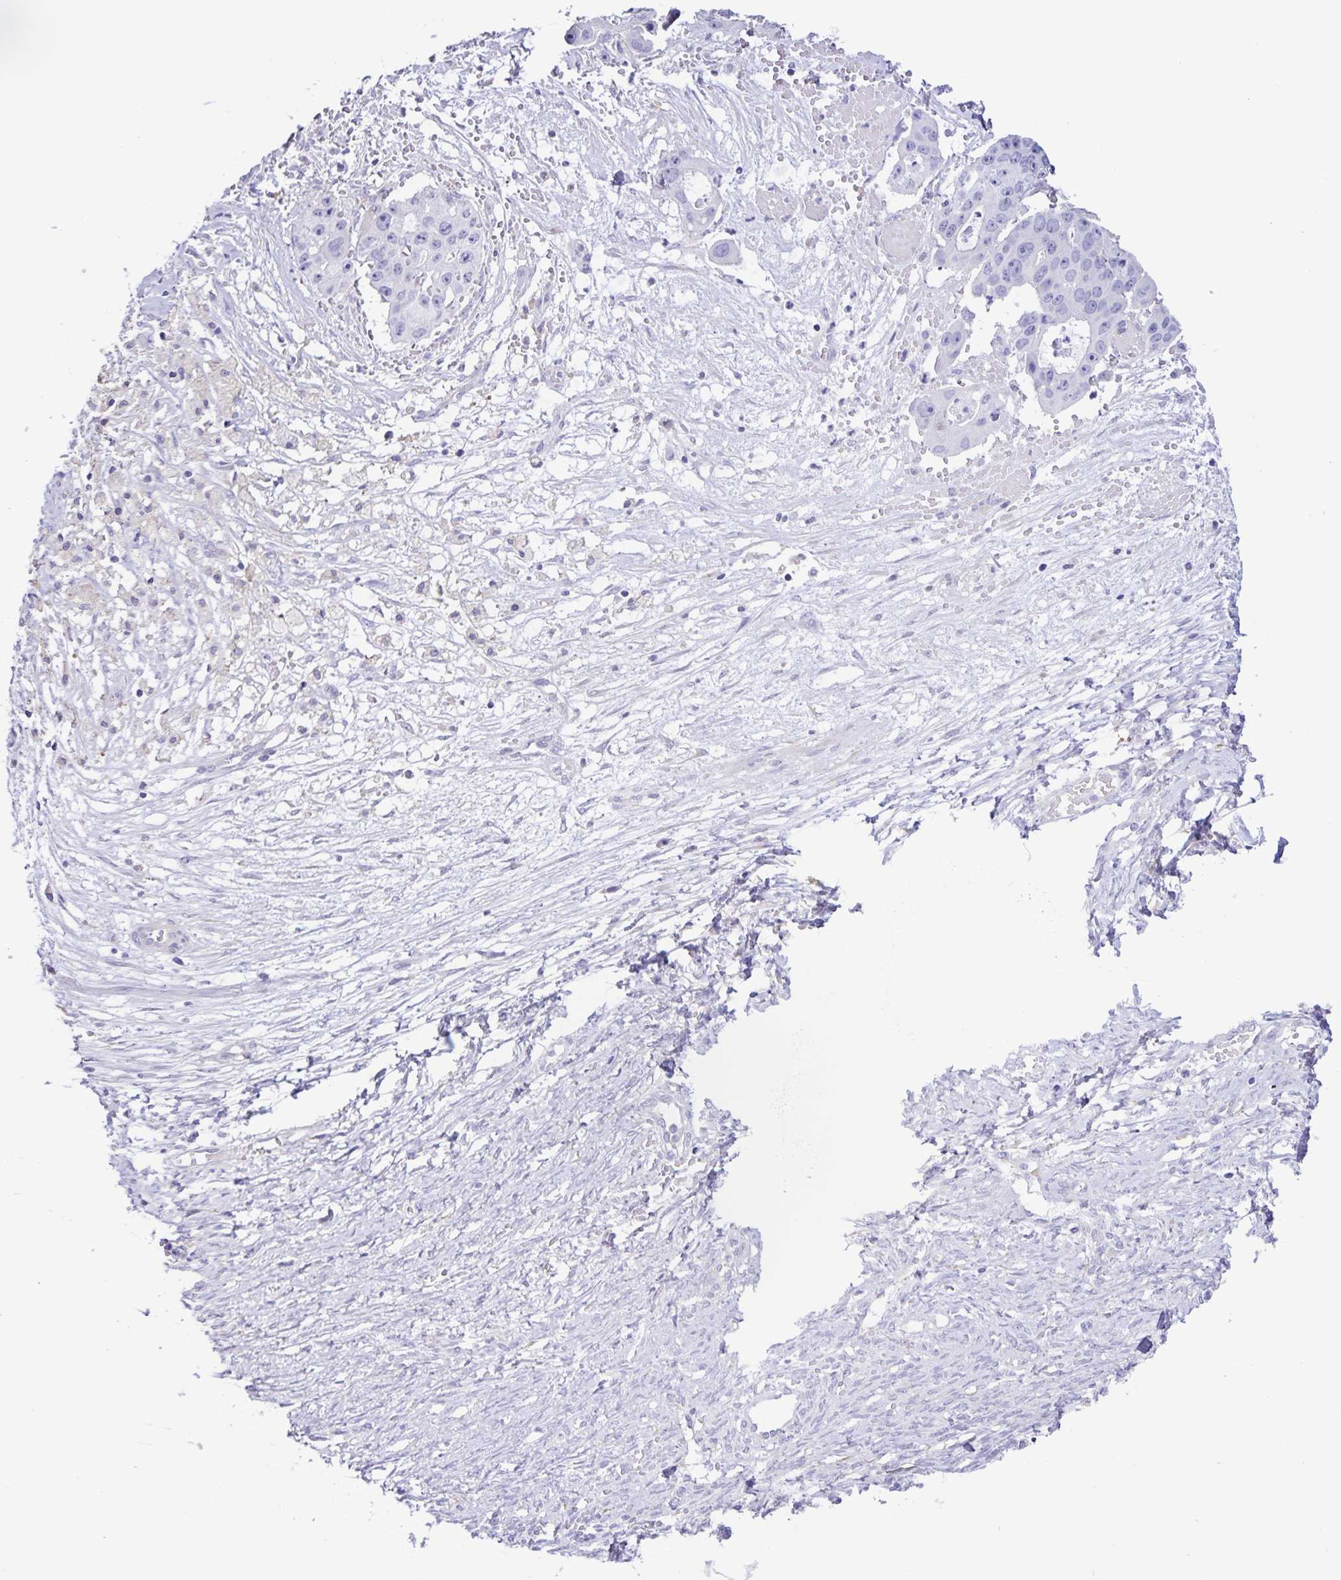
{"staining": {"intensity": "negative", "quantity": "none", "location": "none"}, "tissue": "ovarian cancer", "cell_type": "Tumor cells", "image_type": "cancer", "snomed": [{"axis": "morphology", "description": "Cystadenocarcinoma, serous, NOS"}, {"axis": "topography", "description": "Ovary"}], "caption": "Histopathology image shows no significant protein expression in tumor cells of ovarian cancer.", "gene": "BOLL", "patient": {"sex": "female", "age": 56}}